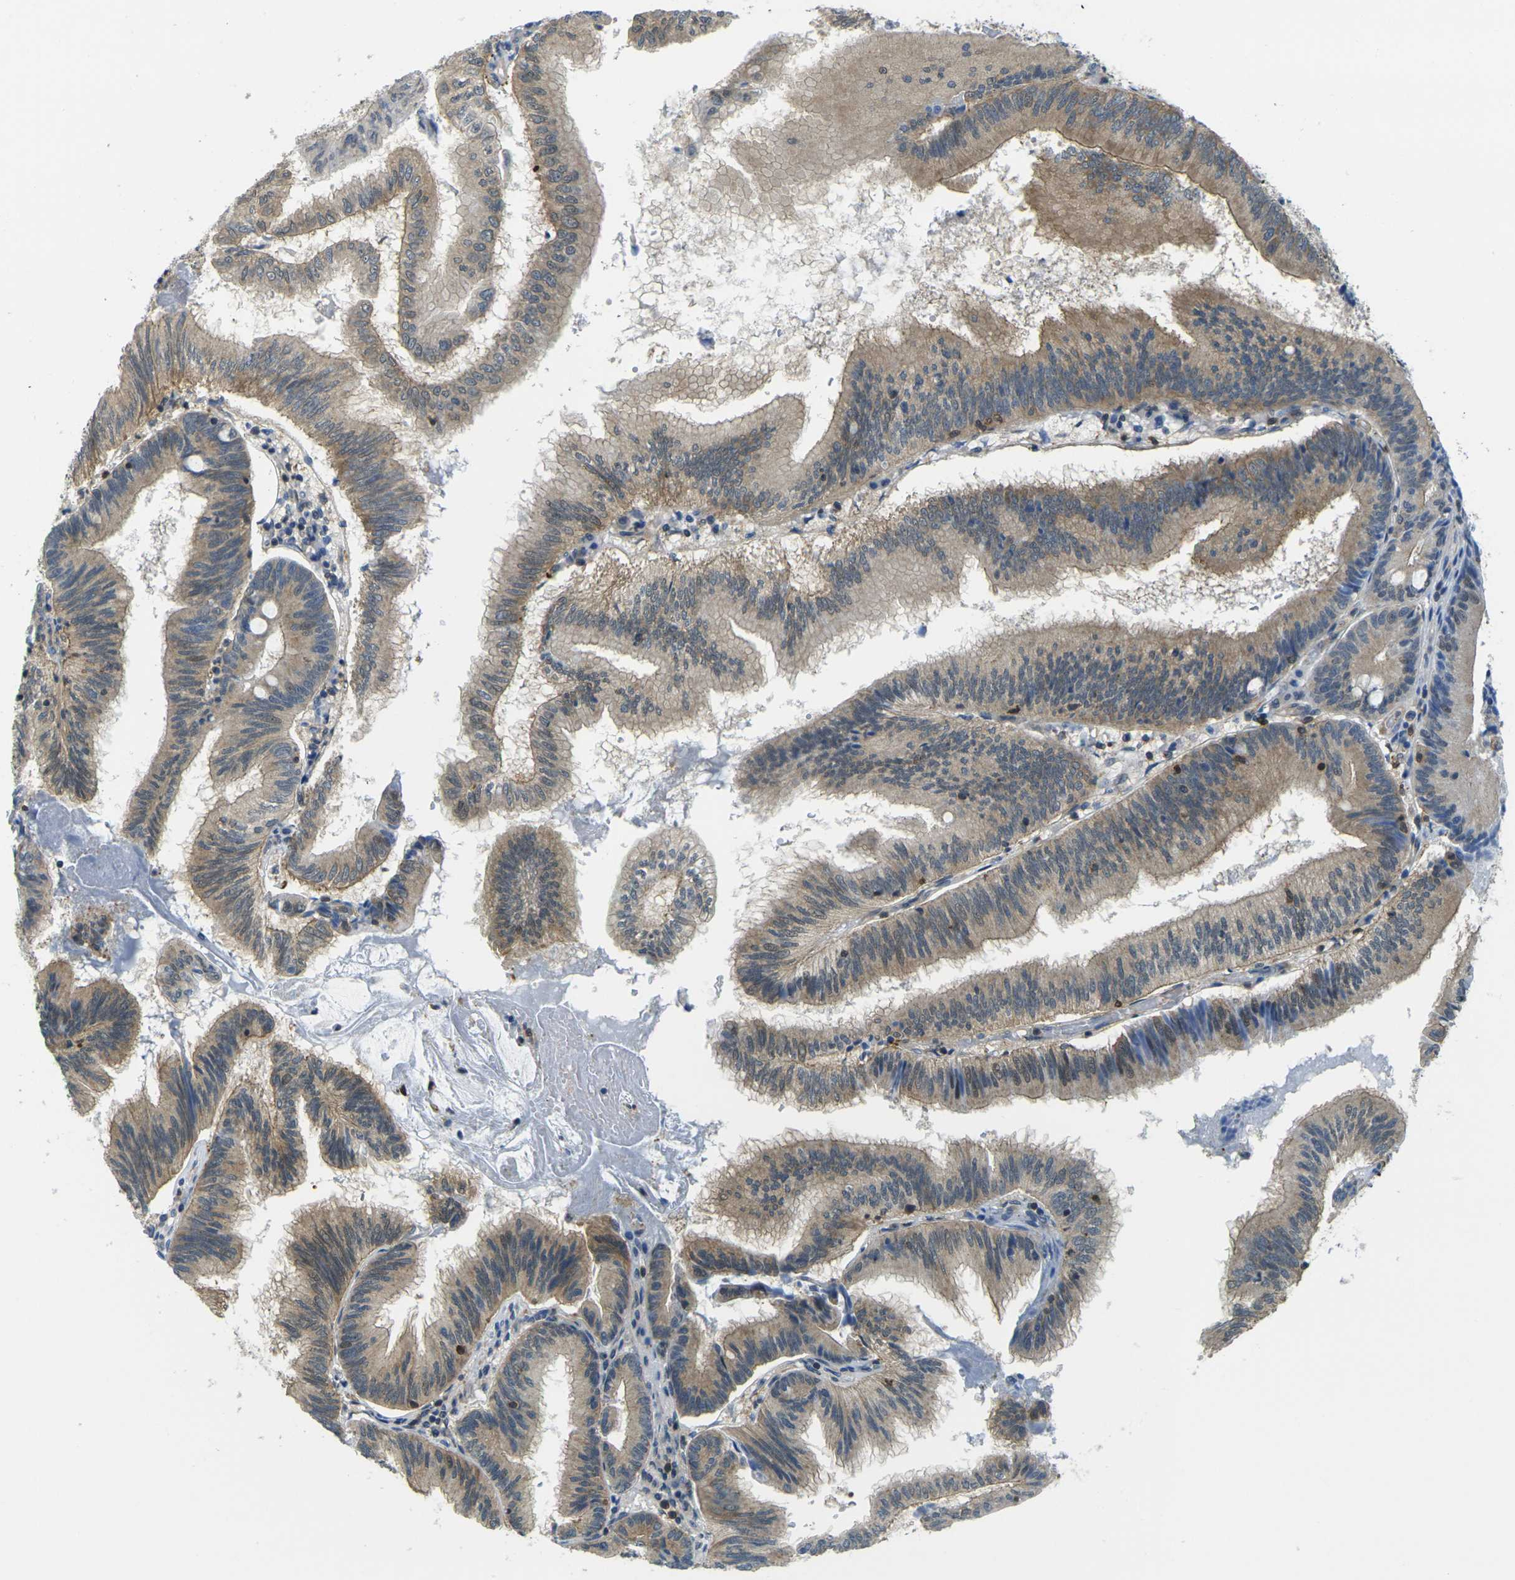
{"staining": {"intensity": "weak", "quantity": ">75%", "location": "cytoplasmic/membranous"}, "tissue": "pancreatic cancer", "cell_type": "Tumor cells", "image_type": "cancer", "snomed": [{"axis": "morphology", "description": "Adenocarcinoma, NOS"}, {"axis": "topography", "description": "Pancreas"}], "caption": "Immunohistochemistry histopathology image of adenocarcinoma (pancreatic) stained for a protein (brown), which exhibits low levels of weak cytoplasmic/membranous expression in approximately >75% of tumor cells.", "gene": "LASP1", "patient": {"sex": "male", "age": 82}}